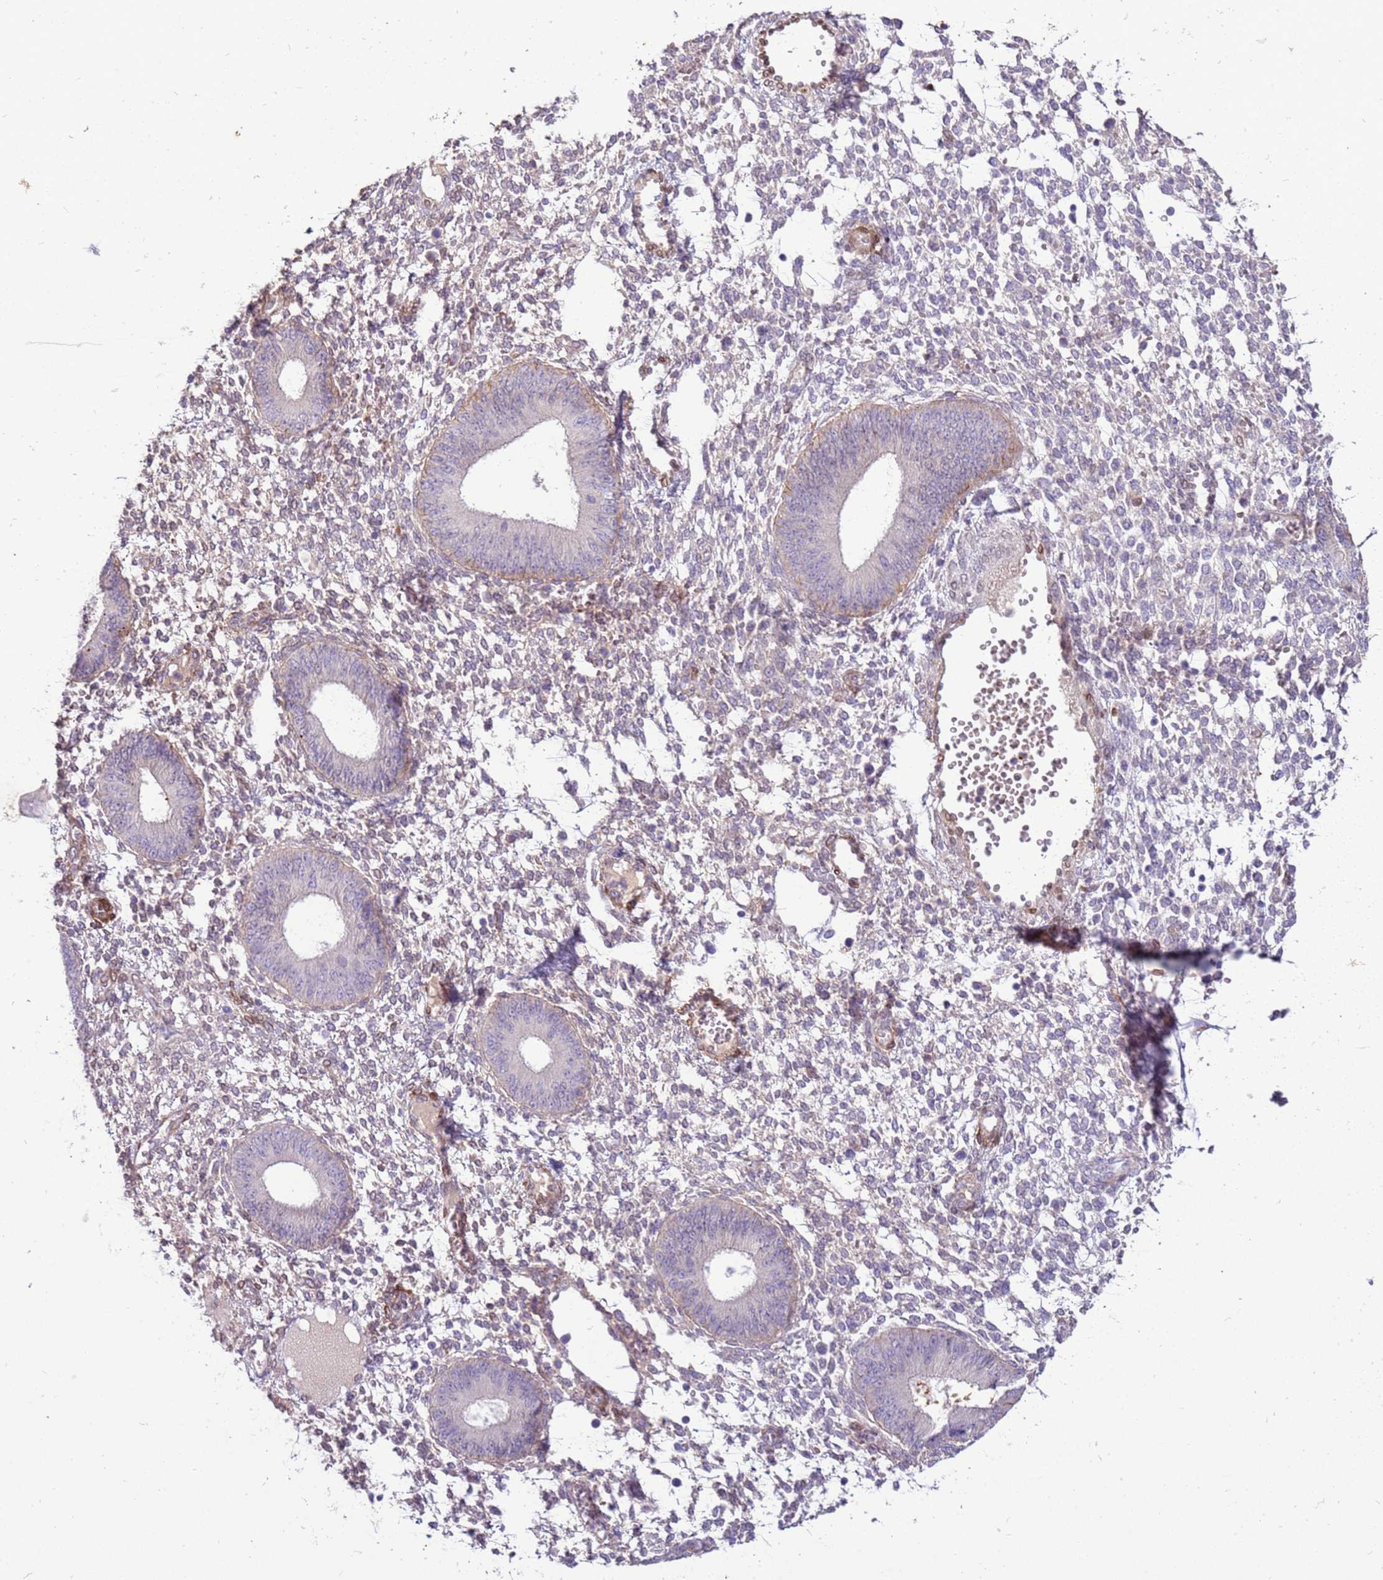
{"staining": {"intensity": "moderate", "quantity": "25%-75%", "location": "cytoplasmic/membranous,nuclear"}, "tissue": "endometrium", "cell_type": "Cells in endometrial stroma", "image_type": "normal", "snomed": [{"axis": "morphology", "description": "Normal tissue, NOS"}, {"axis": "topography", "description": "Endometrium"}], "caption": "A brown stain shows moderate cytoplasmic/membranous,nuclear positivity of a protein in cells in endometrial stroma of benign endometrium.", "gene": "TMEM47", "patient": {"sex": "female", "age": 49}}